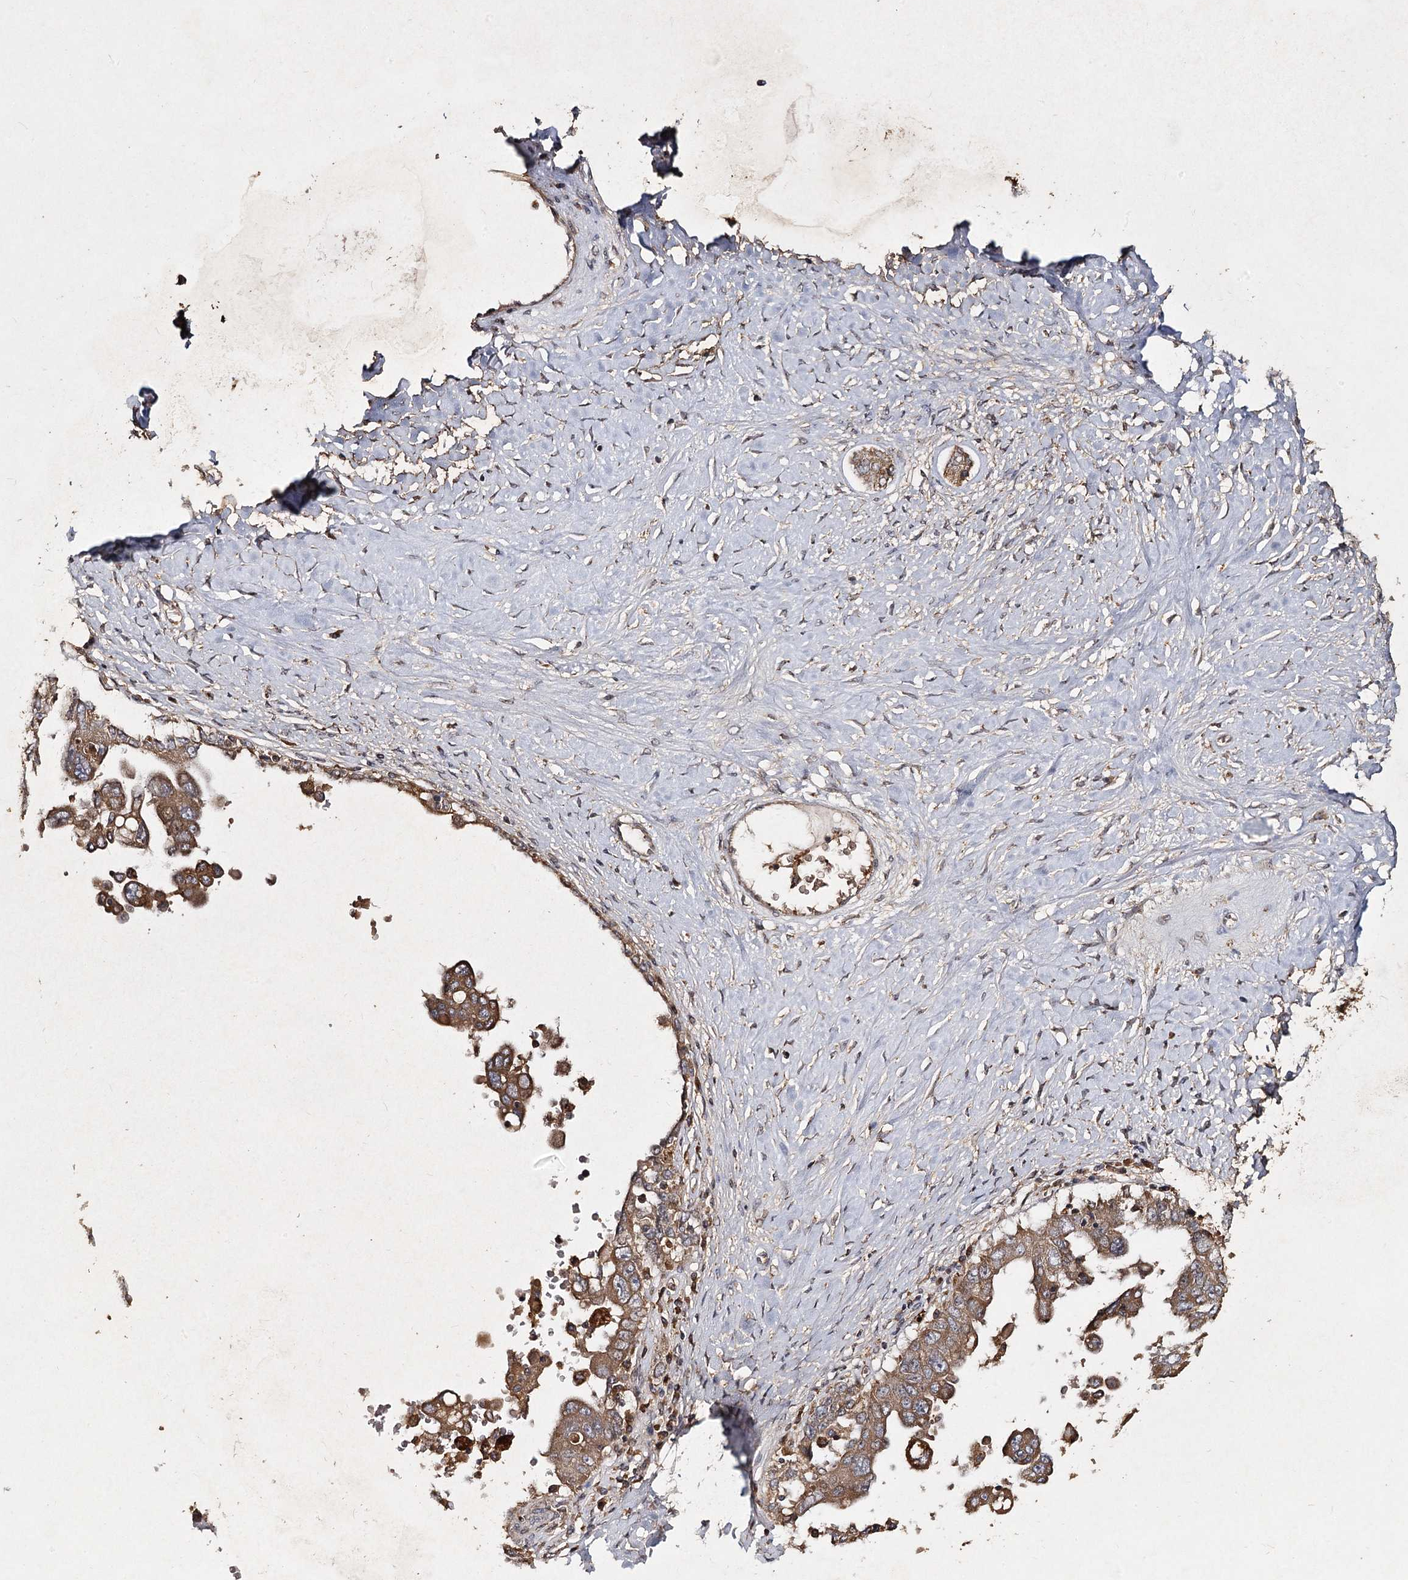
{"staining": {"intensity": "moderate", "quantity": ">75%", "location": "cytoplasmic/membranous"}, "tissue": "ovarian cancer", "cell_type": "Tumor cells", "image_type": "cancer", "snomed": [{"axis": "morphology", "description": "Carcinoma, endometroid"}, {"axis": "topography", "description": "Ovary"}], "caption": "Ovarian endometroid carcinoma stained with DAB immunohistochemistry shows medium levels of moderate cytoplasmic/membranous expression in approximately >75% of tumor cells.", "gene": "PIK3C2A", "patient": {"sex": "female", "age": 62}}